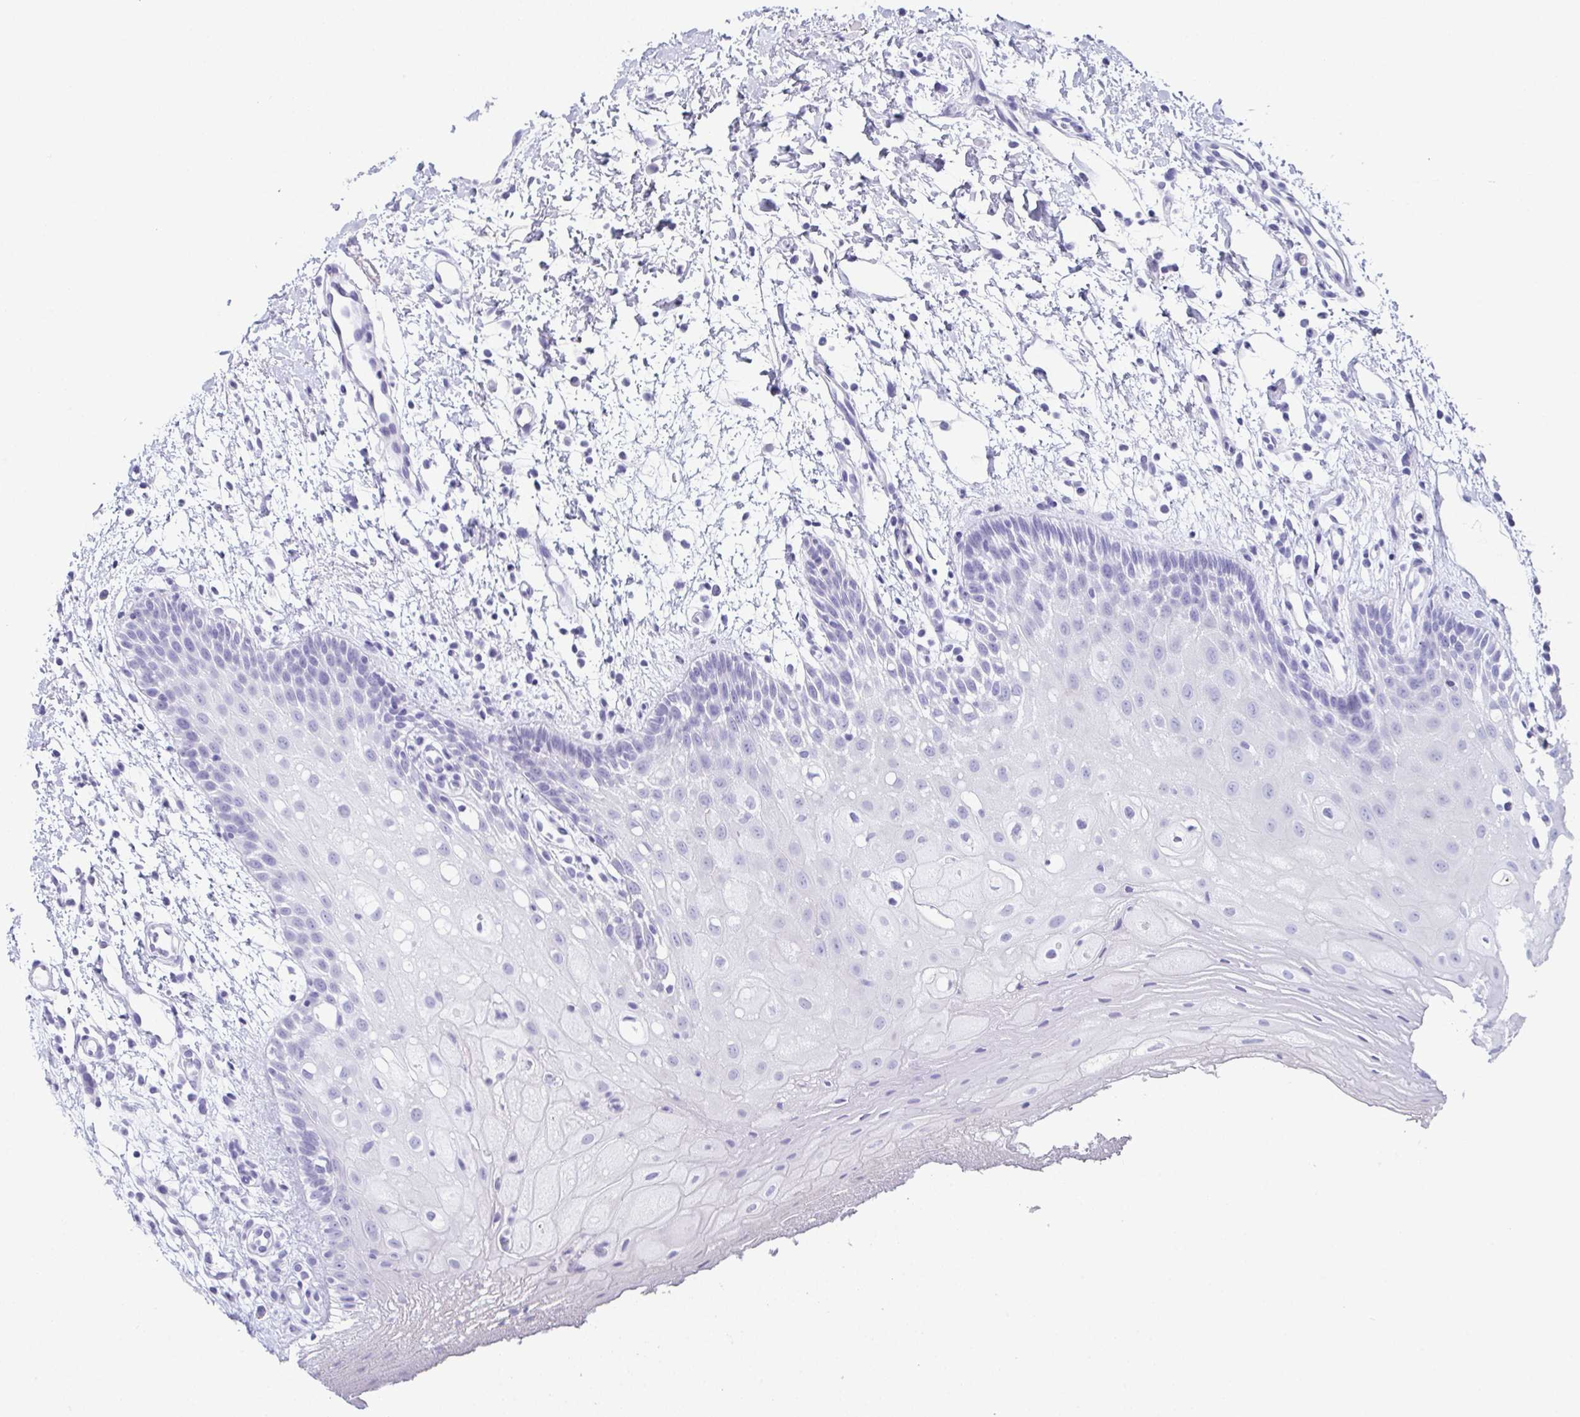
{"staining": {"intensity": "negative", "quantity": "none", "location": "none"}, "tissue": "oral mucosa", "cell_type": "Squamous epithelial cells", "image_type": "normal", "snomed": [{"axis": "morphology", "description": "Normal tissue, NOS"}, {"axis": "morphology", "description": "Squamous cell carcinoma, NOS"}, {"axis": "topography", "description": "Oral tissue"}, {"axis": "topography", "description": "Tounge, NOS"}, {"axis": "topography", "description": "Head-Neck"}], "caption": "Immunohistochemistry of normal human oral mucosa shows no staining in squamous epithelial cells. The staining was performed using DAB to visualize the protein expression in brown, while the nuclei were stained in blue with hematoxylin (Magnification: 20x).", "gene": "TEX19", "patient": {"sex": "male", "age": 62}}